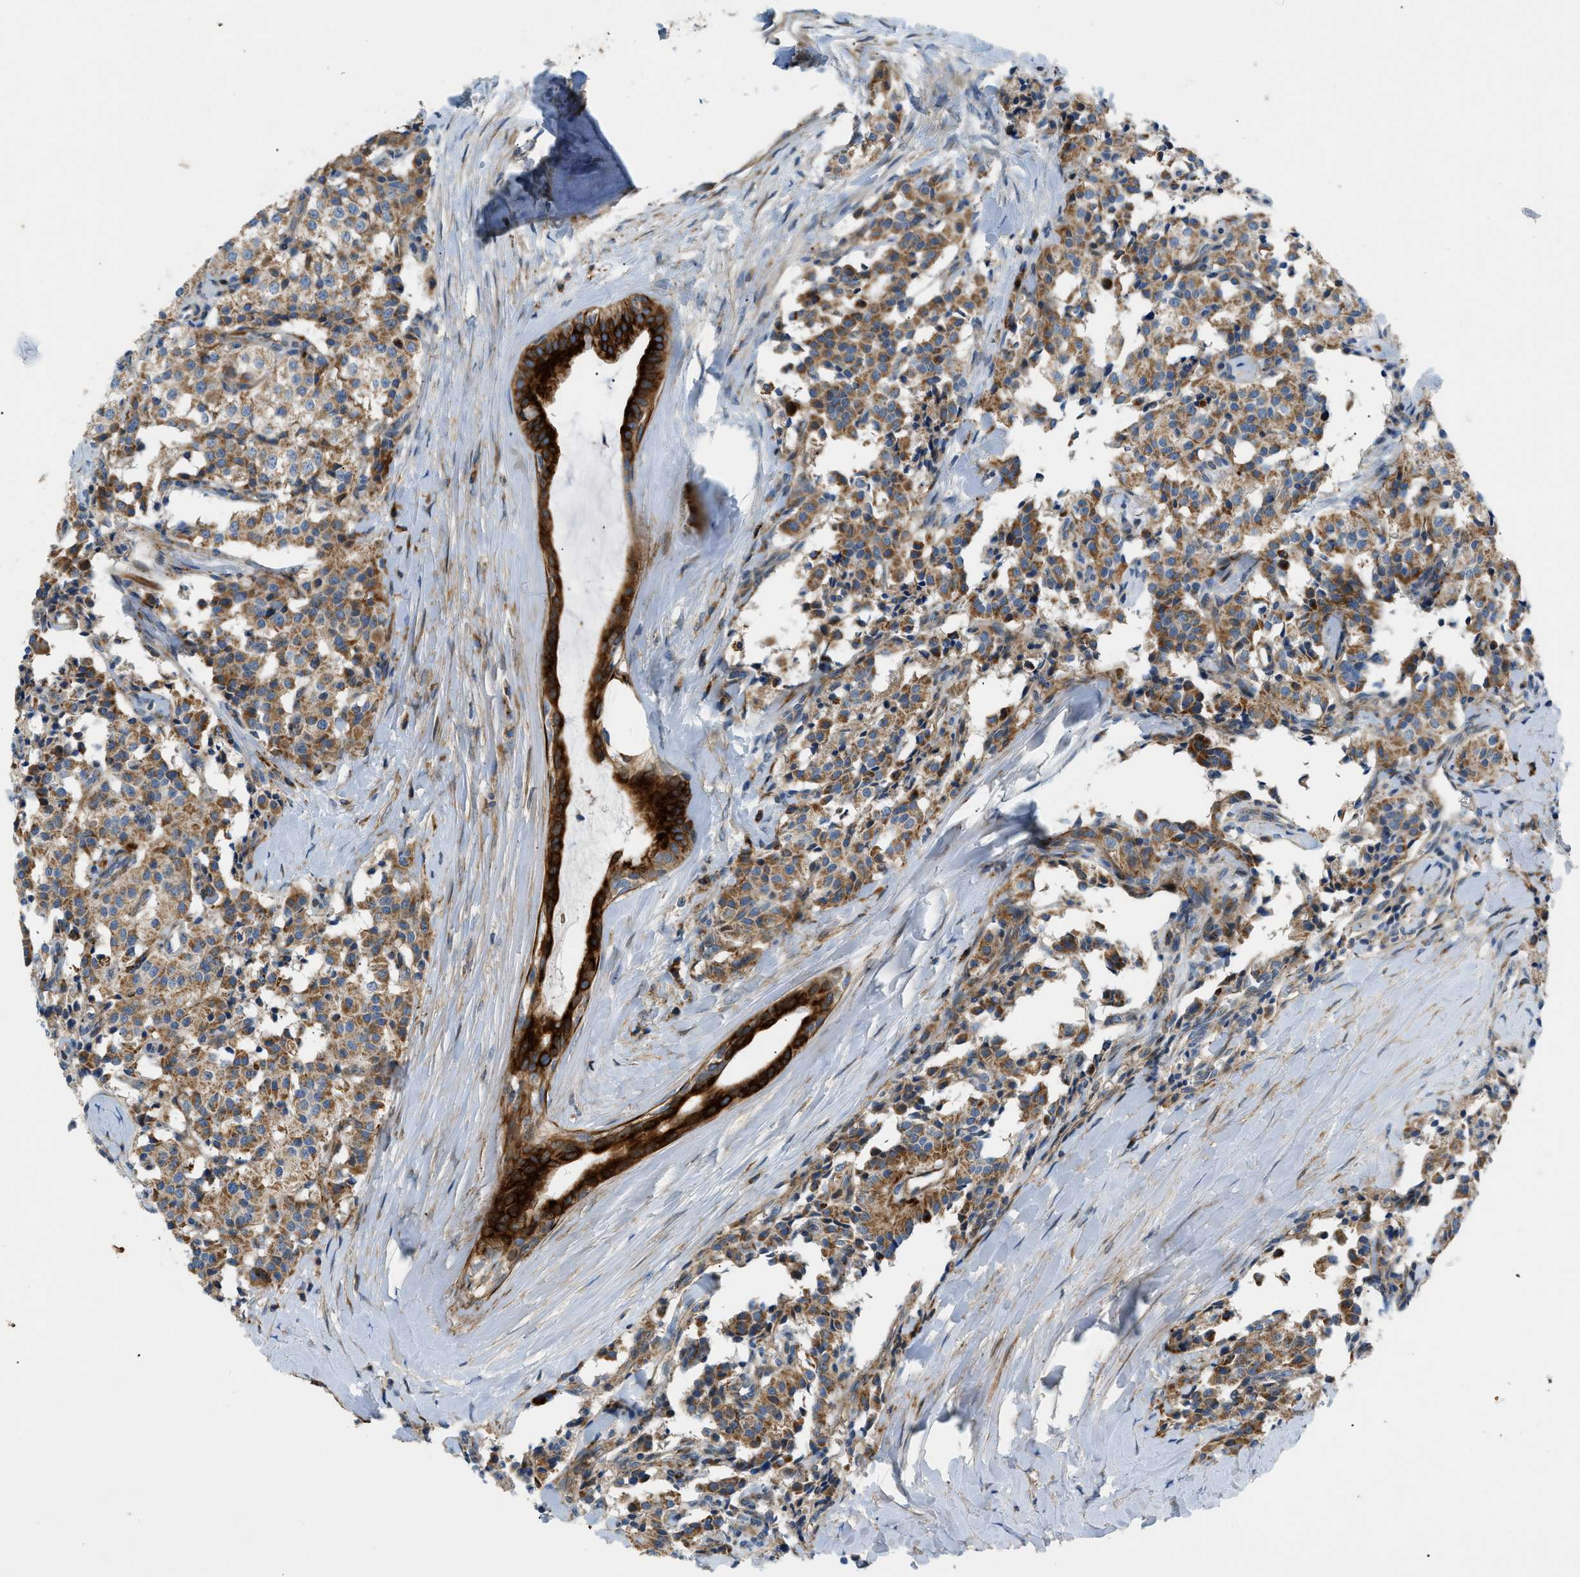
{"staining": {"intensity": "moderate", "quantity": ">75%", "location": "cytoplasmic/membranous"}, "tissue": "carcinoid", "cell_type": "Tumor cells", "image_type": "cancer", "snomed": [{"axis": "morphology", "description": "Carcinoid, malignant, NOS"}, {"axis": "topography", "description": "Lung"}], "caption": "Immunohistochemistry (IHC) micrograph of neoplastic tissue: carcinoid stained using IHC demonstrates medium levels of moderate protein expression localized specifically in the cytoplasmic/membranous of tumor cells, appearing as a cytoplasmic/membranous brown color.", "gene": "DHODH", "patient": {"sex": "male", "age": 30}}